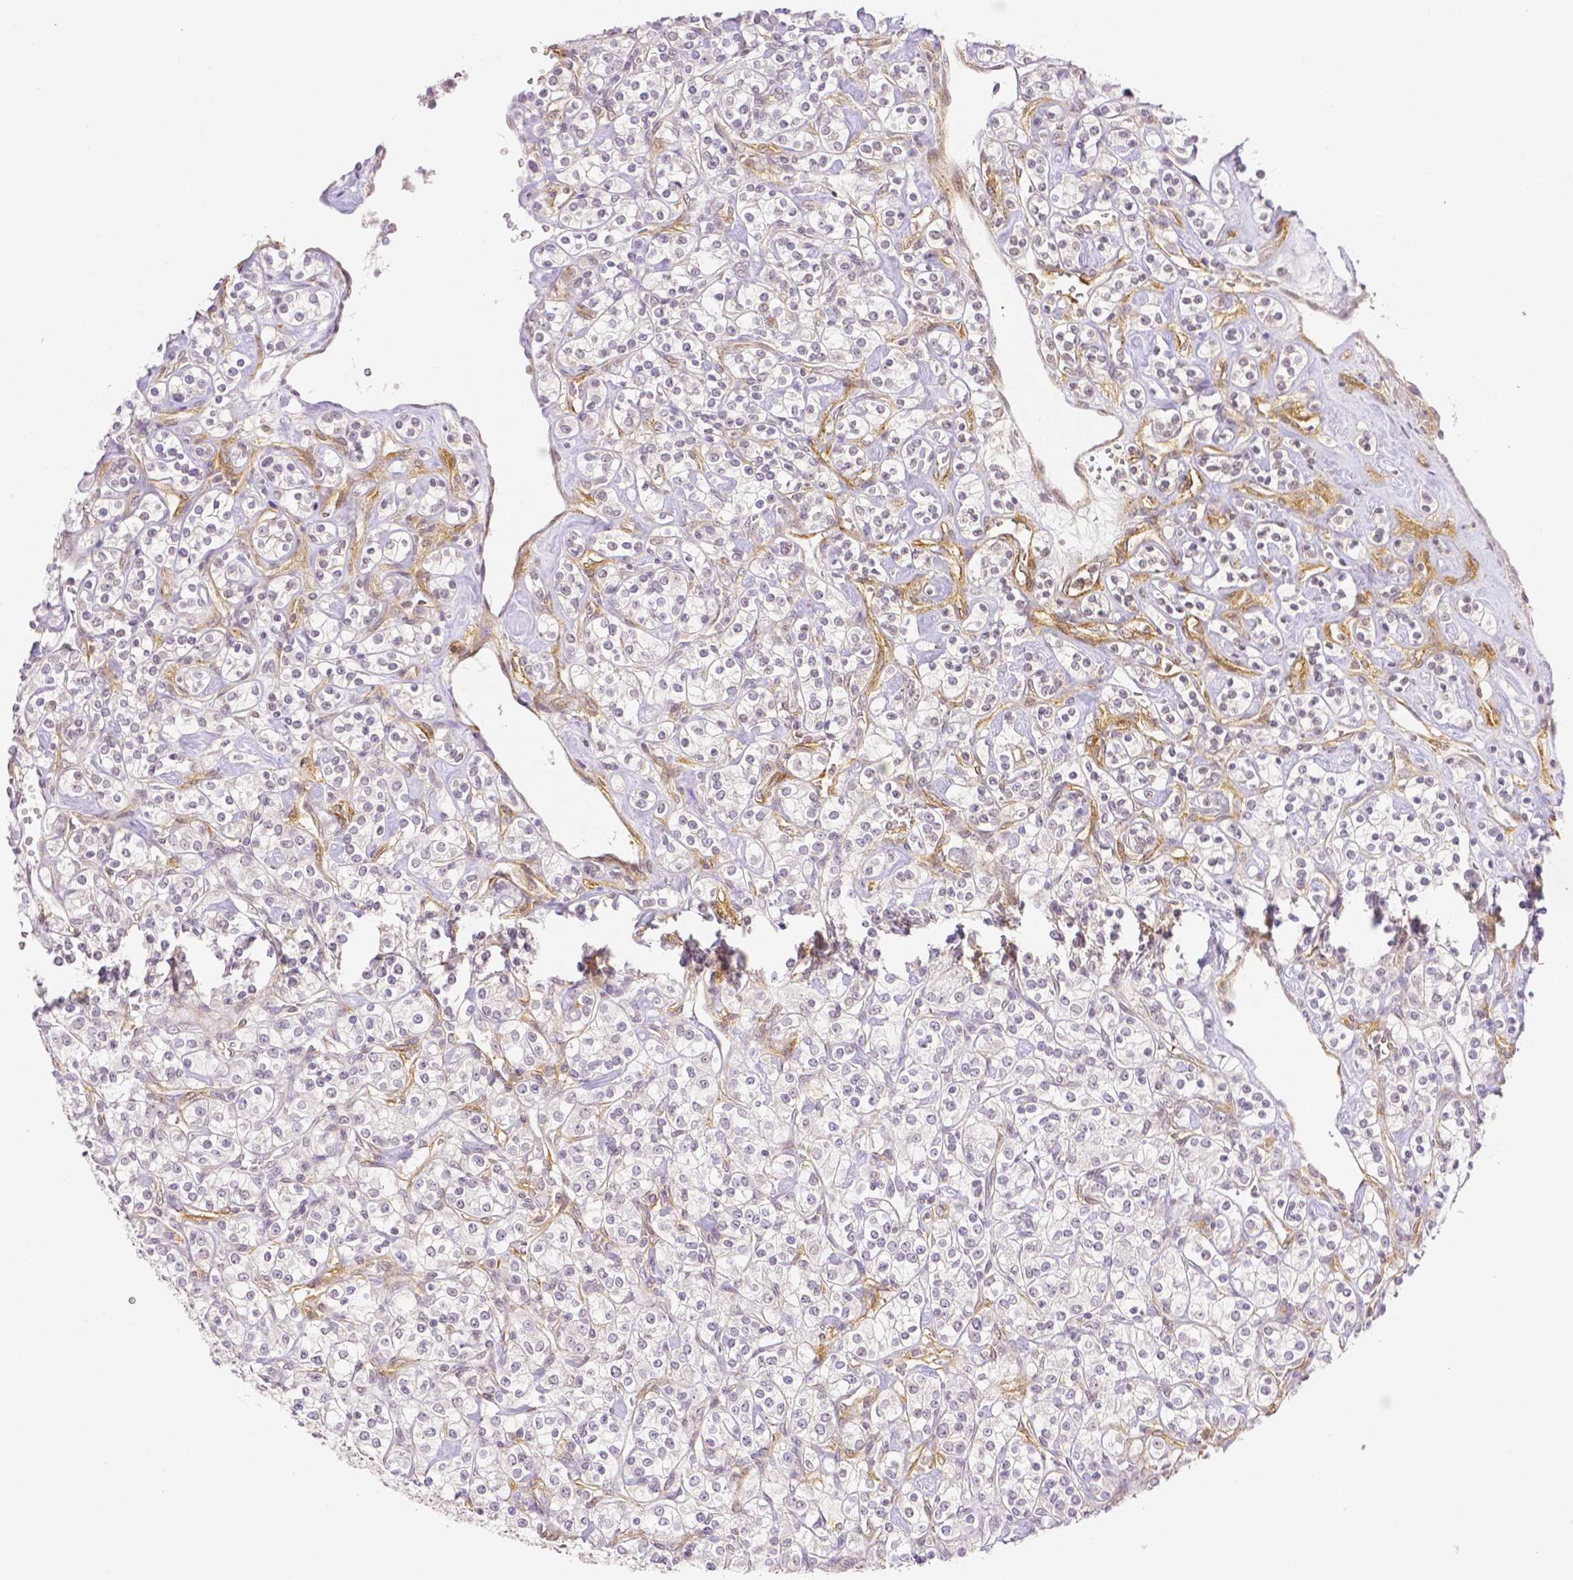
{"staining": {"intensity": "negative", "quantity": "none", "location": "none"}, "tissue": "renal cancer", "cell_type": "Tumor cells", "image_type": "cancer", "snomed": [{"axis": "morphology", "description": "Adenocarcinoma, NOS"}, {"axis": "topography", "description": "Kidney"}], "caption": "The photomicrograph reveals no staining of tumor cells in renal cancer. (IHC, brightfield microscopy, high magnification).", "gene": "THY1", "patient": {"sex": "male", "age": 77}}